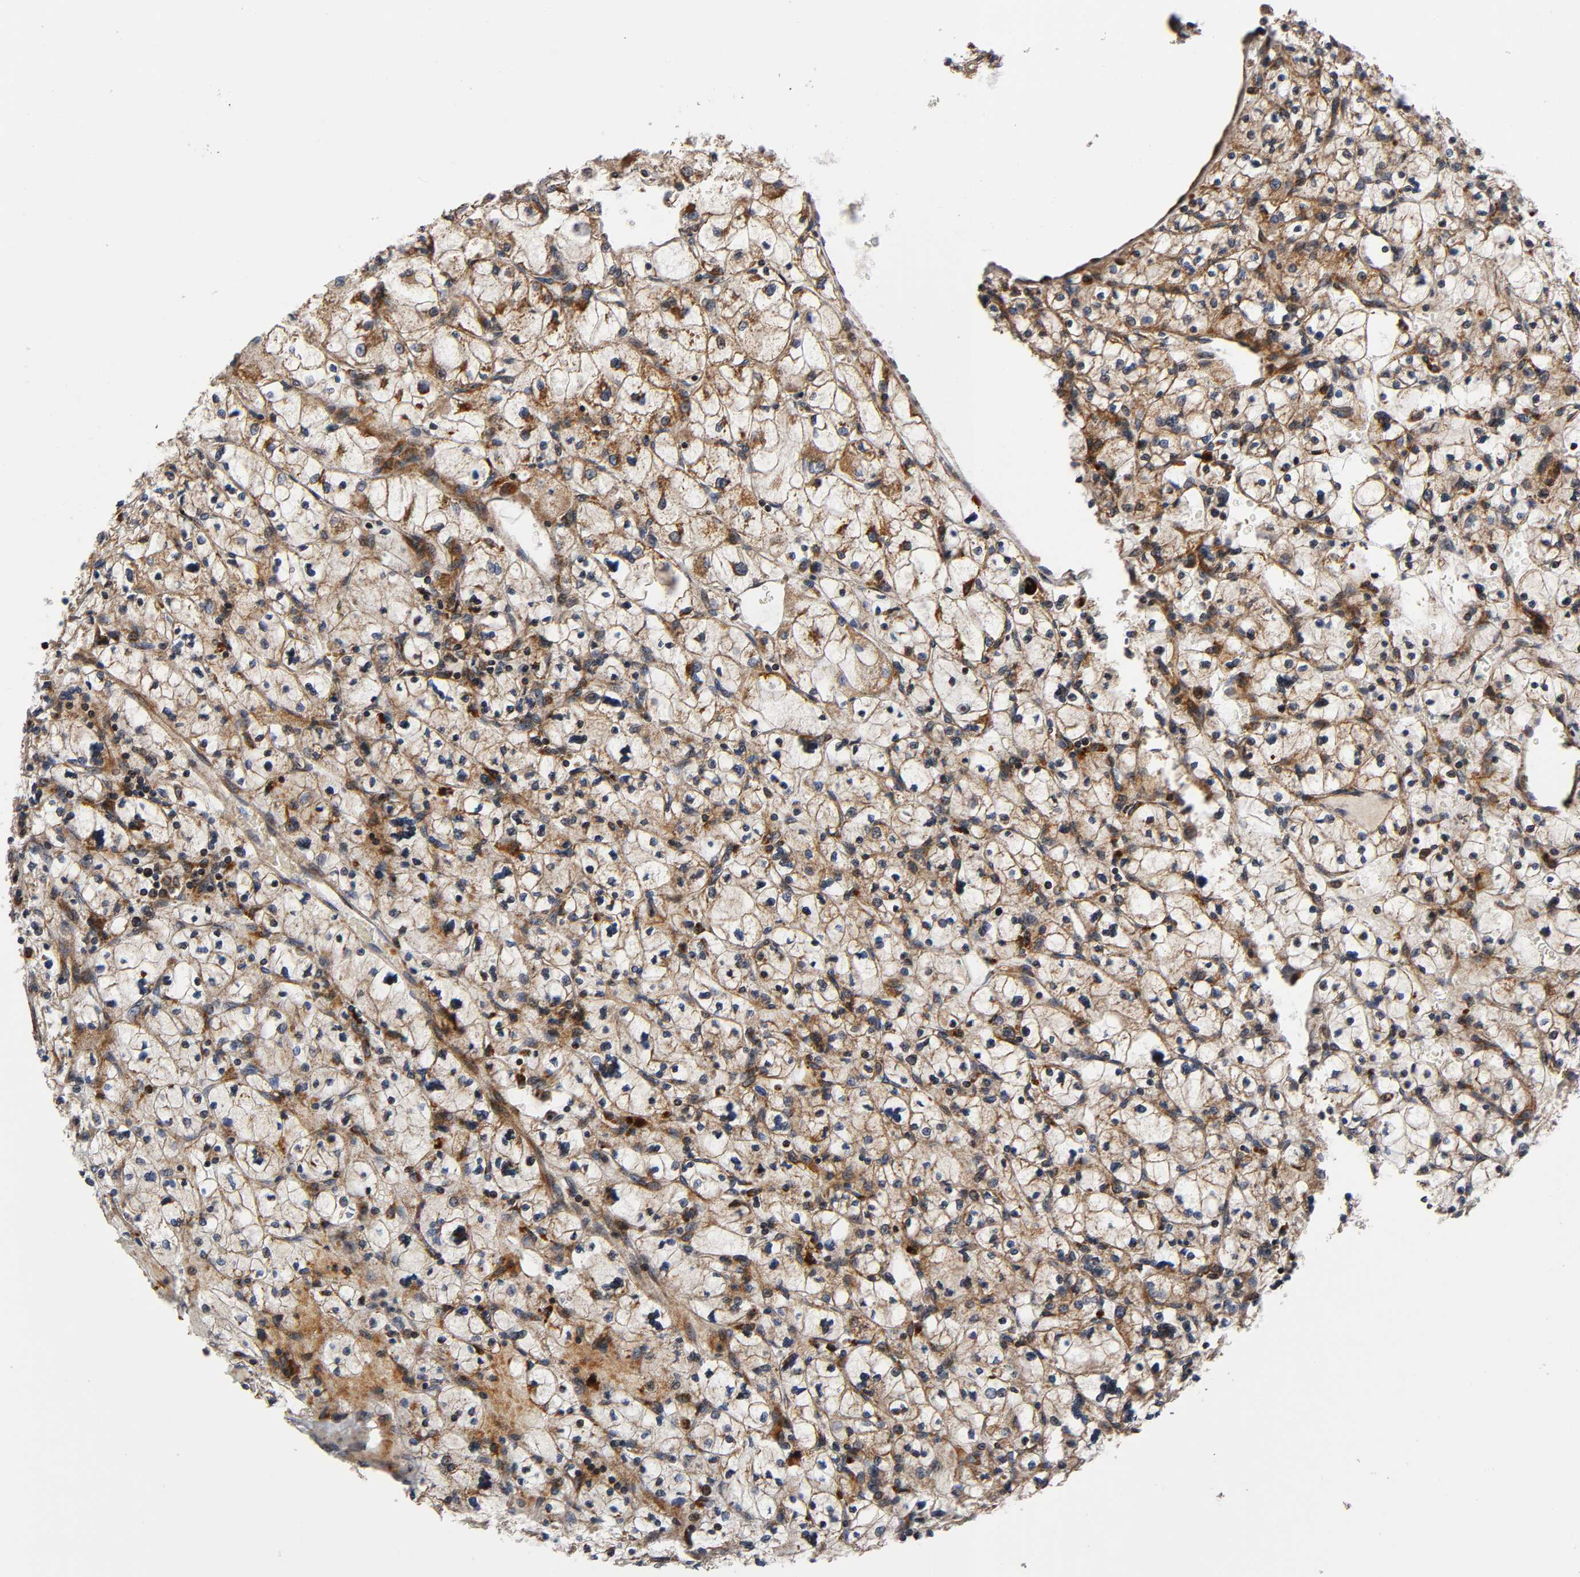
{"staining": {"intensity": "moderate", "quantity": "25%-75%", "location": "cytoplasmic/membranous"}, "tissue": "renal cancer", "cell_type": "Tumor cells", "image_type": "cancer", "snomed": [{"axis": "morphology", "description": "Adenocarcinoma, NOS"}, {"axis": "topography", "description": "Kidney"}], "caption": "The photomicrograph displays staining of renal cancer, revealing moderate cytoplasmic/membranous protein expression (brown color) within tumor cells.", "gene": "MAP3K1", "patient": {"sex": "female", "age": 83}}